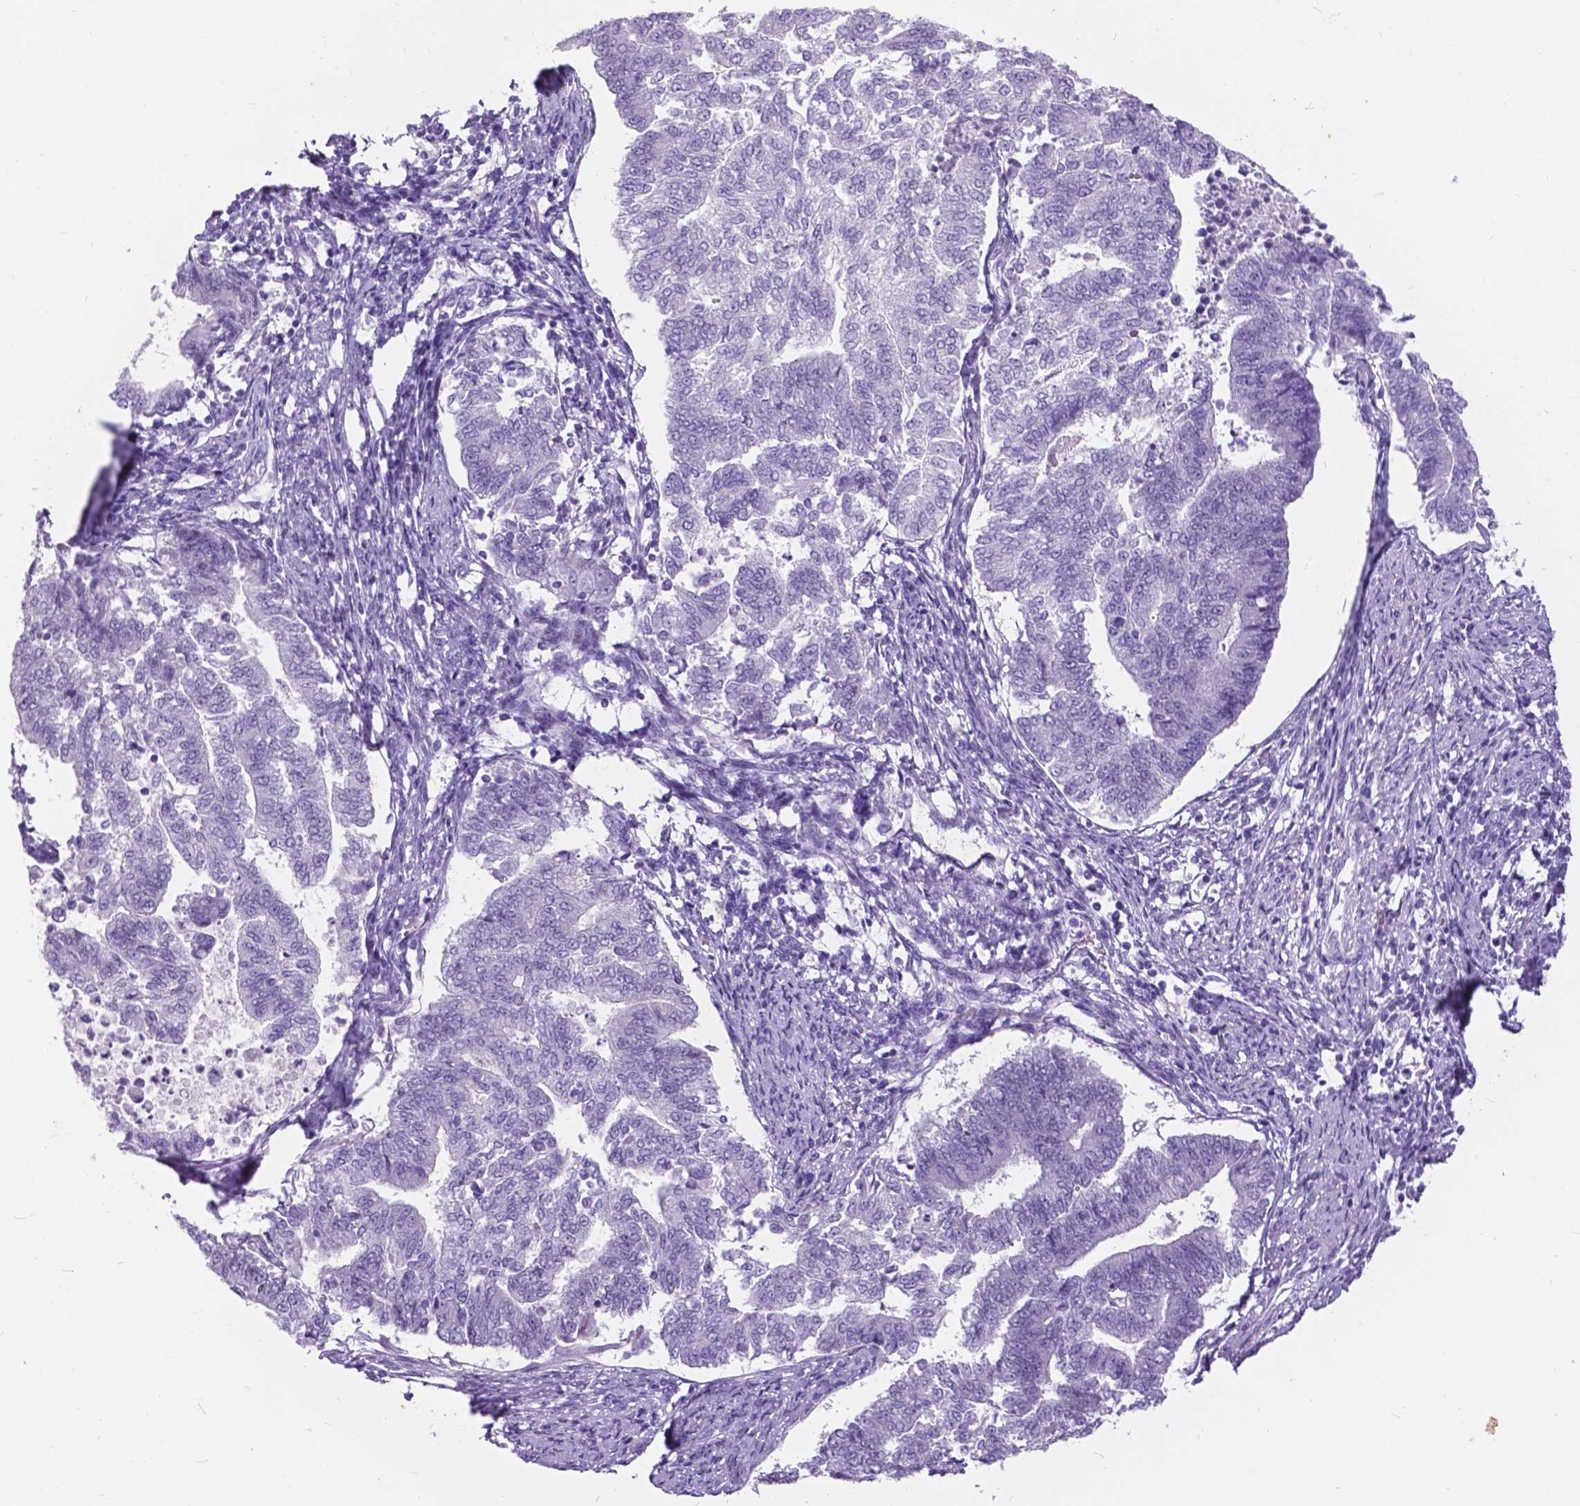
{"staining": {"intensity": "negative", "quantity": "none", "location": "none"}, "tissue": "endometrial cancer", "cell_type": "Tumor cells", "image_type": "cancer", "snomed": [{"axis": "morphology", "description": "Adenocarcinoma, NOS"}, {"axis": "topography", "description": "Endometrium"}], "caption": "A micrograph of human adenocarcinoma (endometrial) is negative for staining in tumor cells.", "gene": "BSND", "patient": {"sex": "female", "age": 65}}